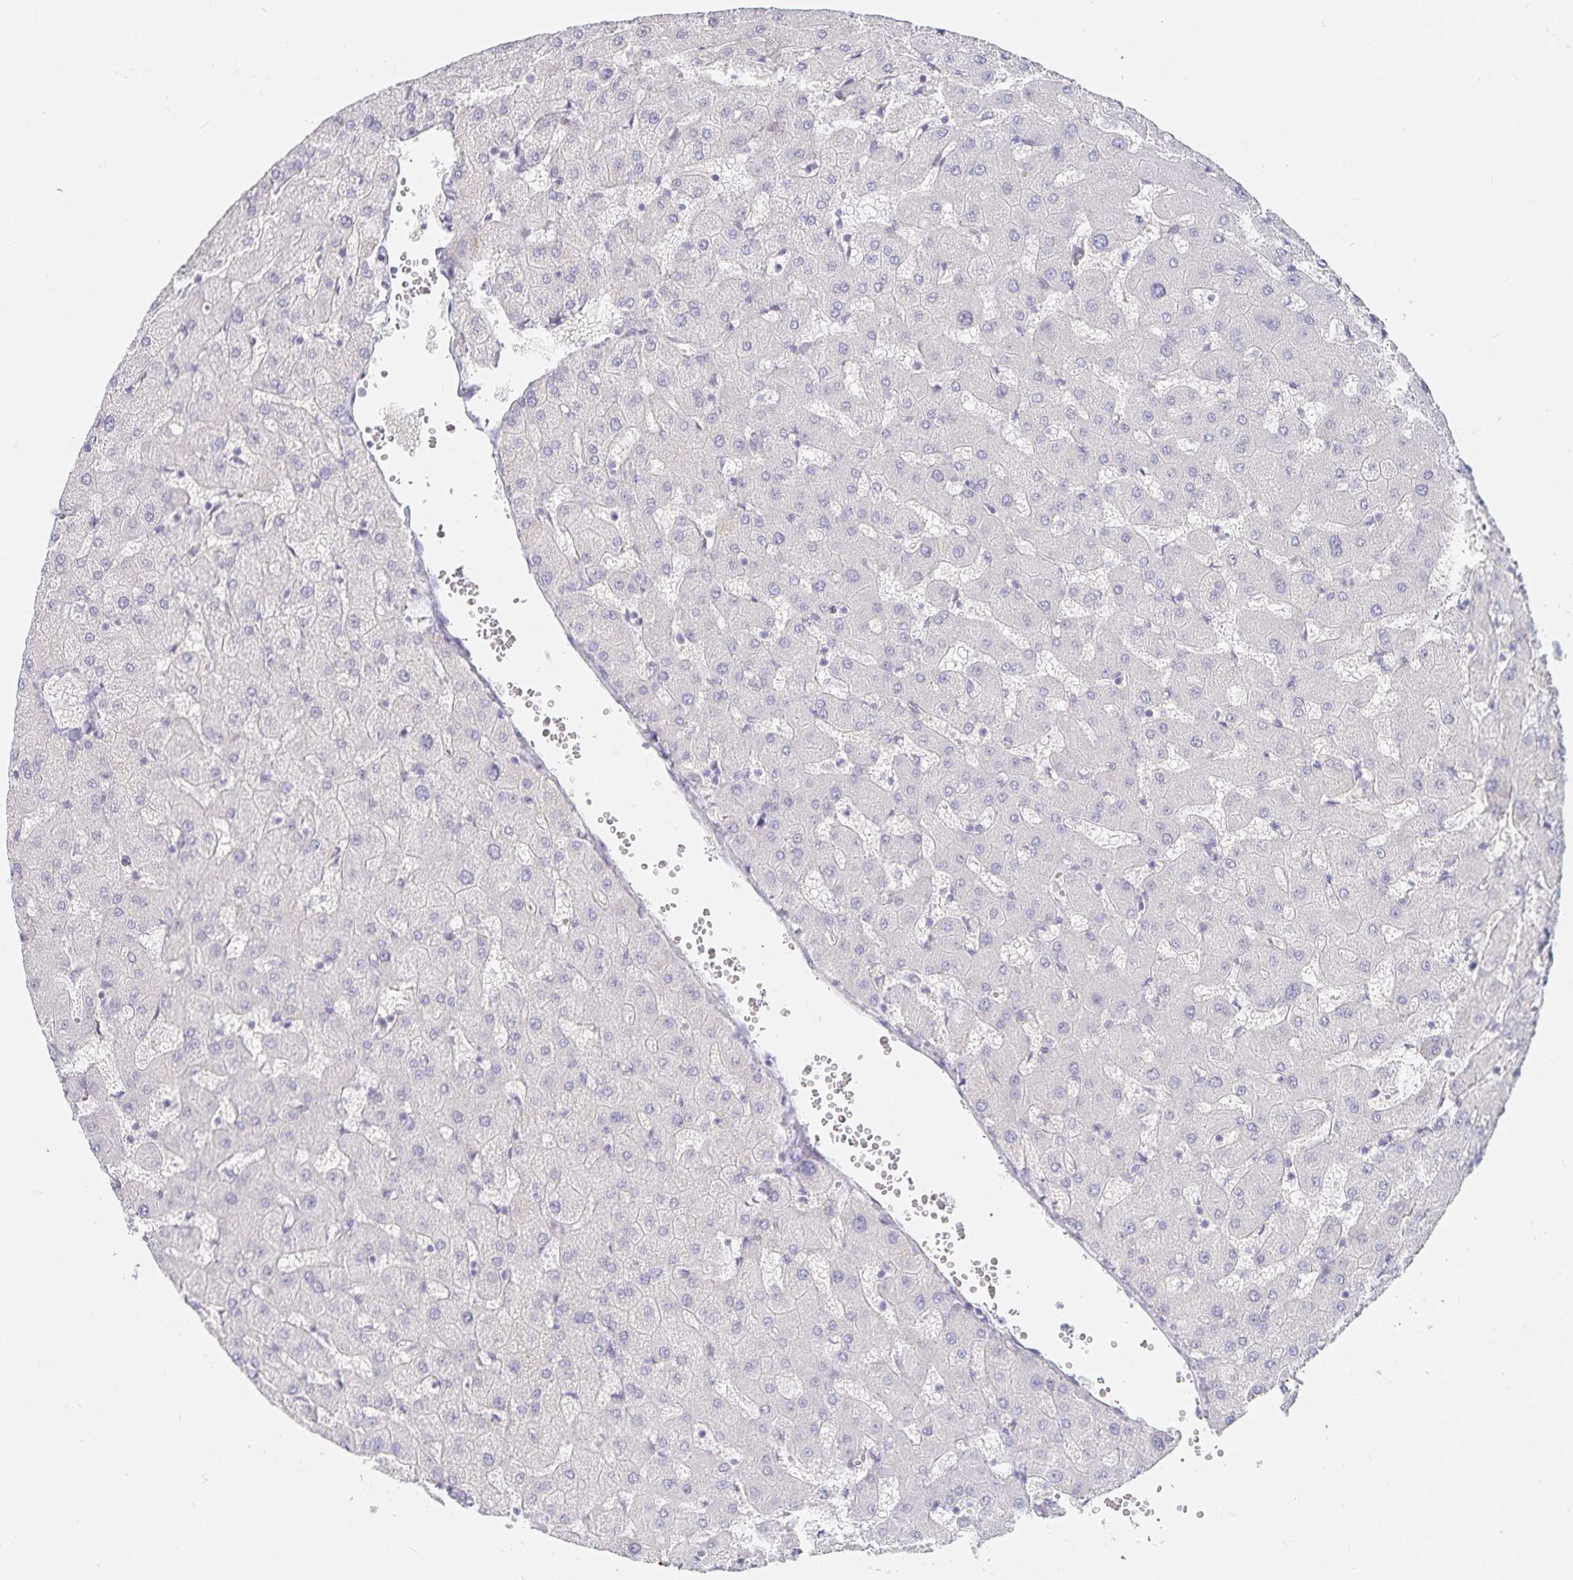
{"staining": {"intensity": "negative", "quantity": "none", "location": "none"}, "tissue": "liver", "cell_type": "Cholangiocytes", "image_type": "normal", "snomed": [{"axis": "morphology", "description": "Normal tissue, NOS"}, {"axis": "topography", "description": "Liver"}], "caption": "An immunohistochemistry (IHC) micrograph of normal liver is shown. There is no staining in cholangiocytes of liver.", "gene": "SFTPA1", "patient": {"sex": "female", "age": 63}}